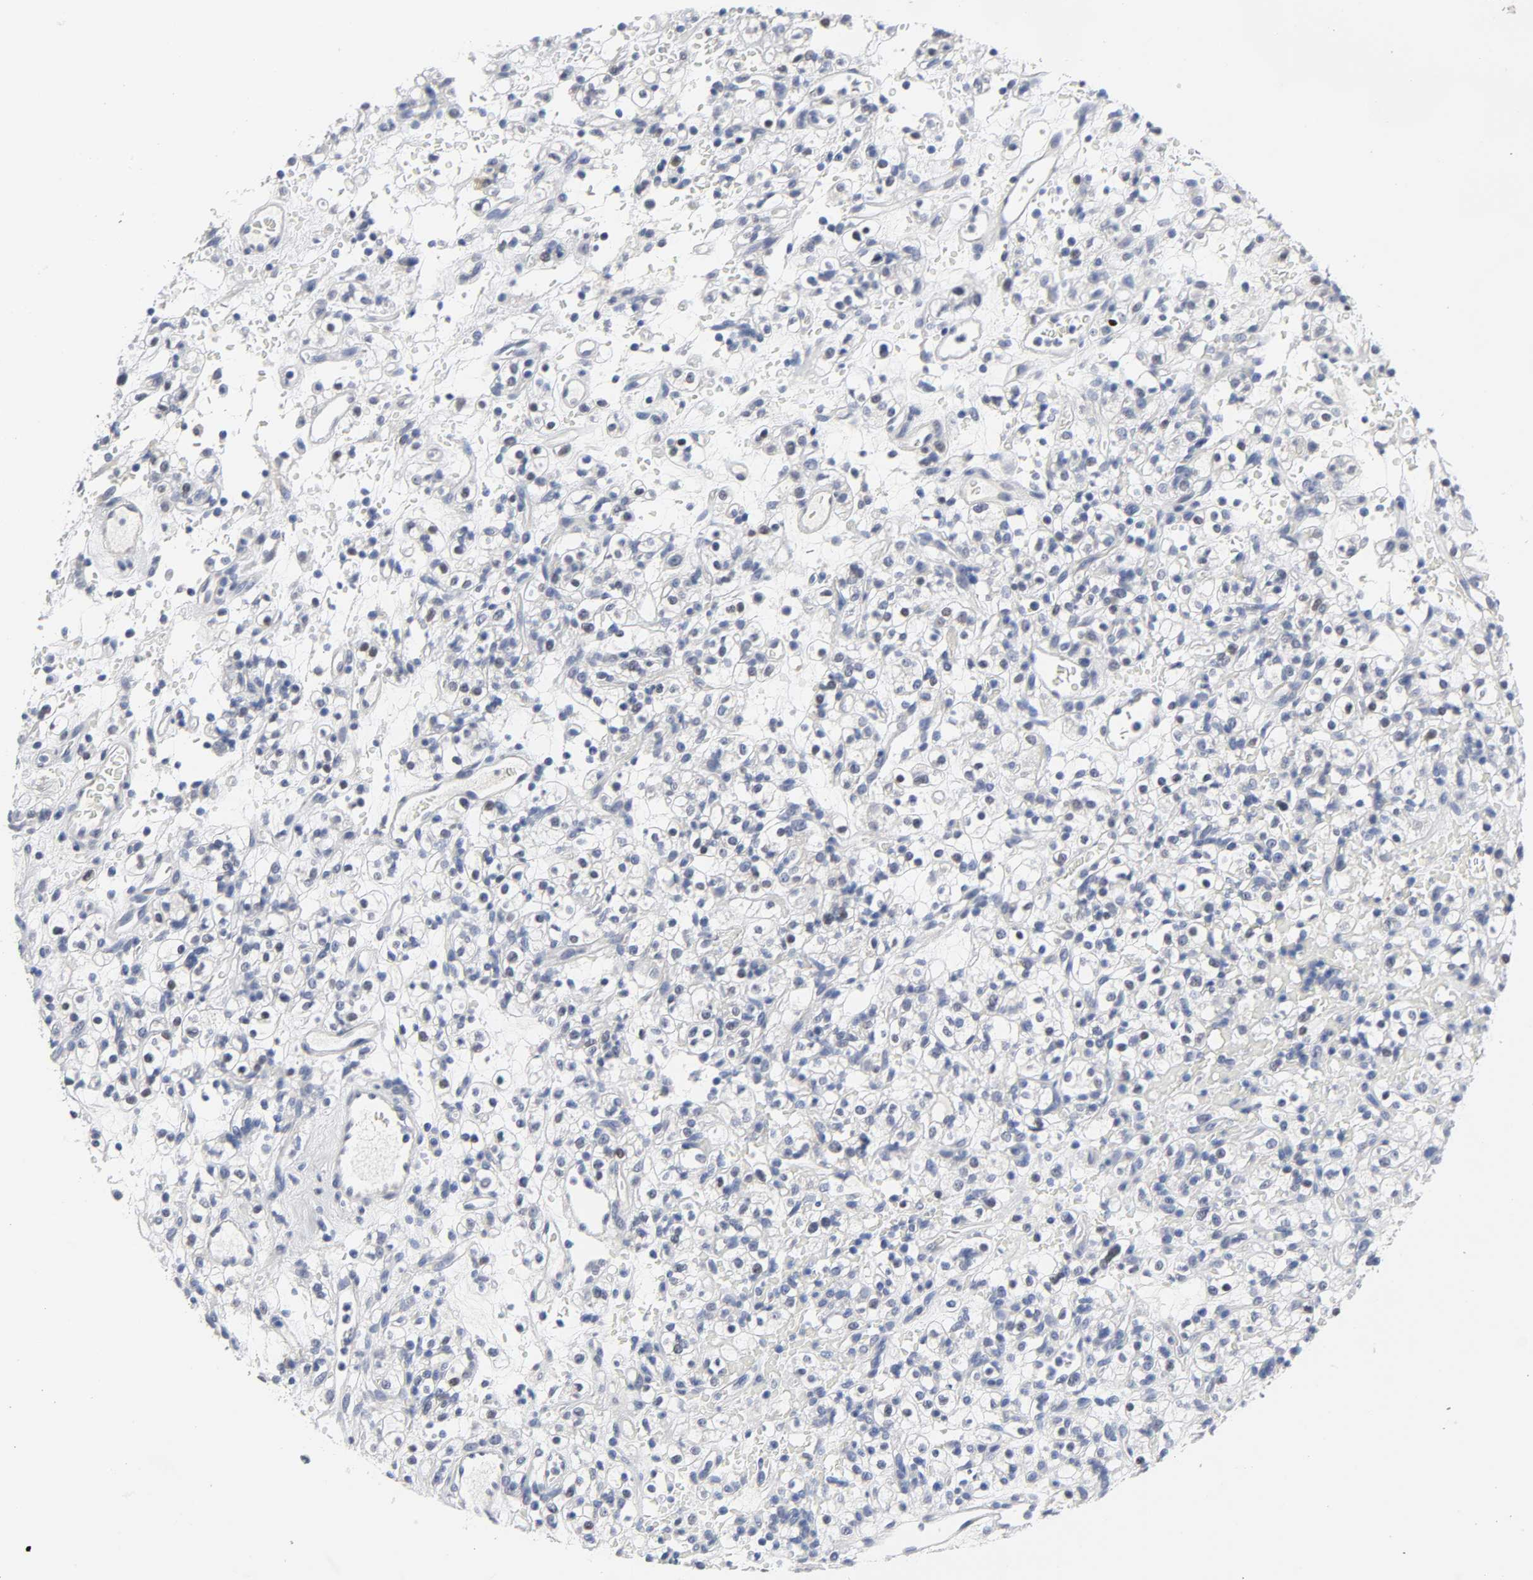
{"staining": {"intensity": "negative", "quantity": "none", "location": "none"}, "tissue": "renal cancer", "cell_type": "Tumor cells", "image_type": "cancer", "snomed": [{"axis": "morphology", "description": "Normal tissue, NOS"}, {"axis": "morphology", "description": "Adenocarcinoma, NOS"}, {"axis": "topography", "description": "Kidney"}], "caption": "Tumor cells show no significant positivity in renal cancer. (Brightfield microscopy of DAB immunohistochemistry (IHC) at high magnification).", "gene": "SALL2", "patient": {"sex": "female", "age": 72}}